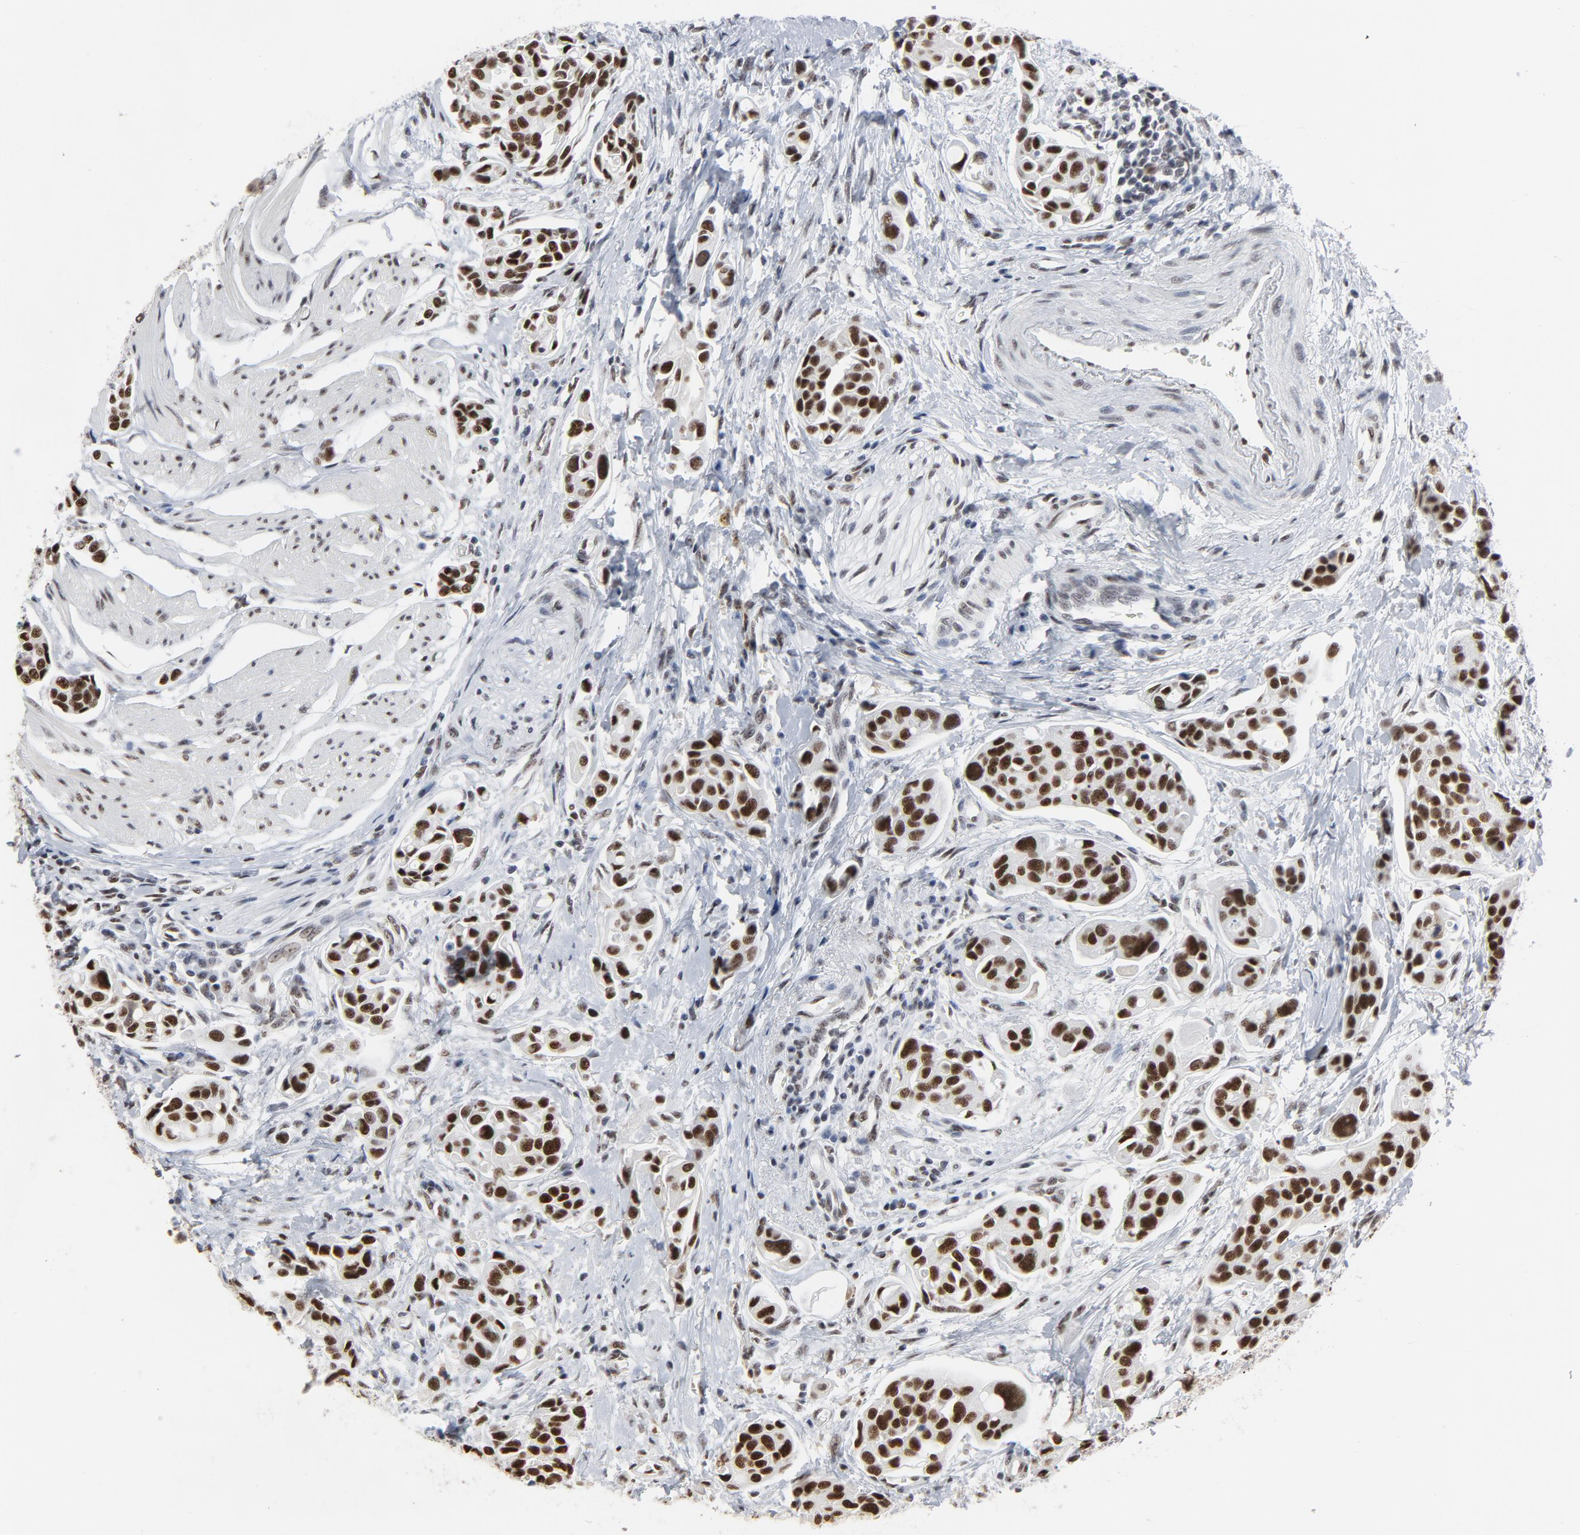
{"staining": {"intensity": "strong", "quantity": ">75%", "location": "nuclear"}, "tissue": "urothelial cancer", "cell_type": "Tumor cells", "image_type": "cancer", "snomed": [{"axis": "morphology", "description": "Urothelial carcinoma, High grade"}, {"axis": "topography", "description": "Urinary bladder"}], "caption": "Protein staining of urothelial carcinoma (high-grade) tissue displays strong nuclear positivity in about >75% of tumor cells.", "gene": "MRE11", "patient": {"sex": "male", "age": 78}}